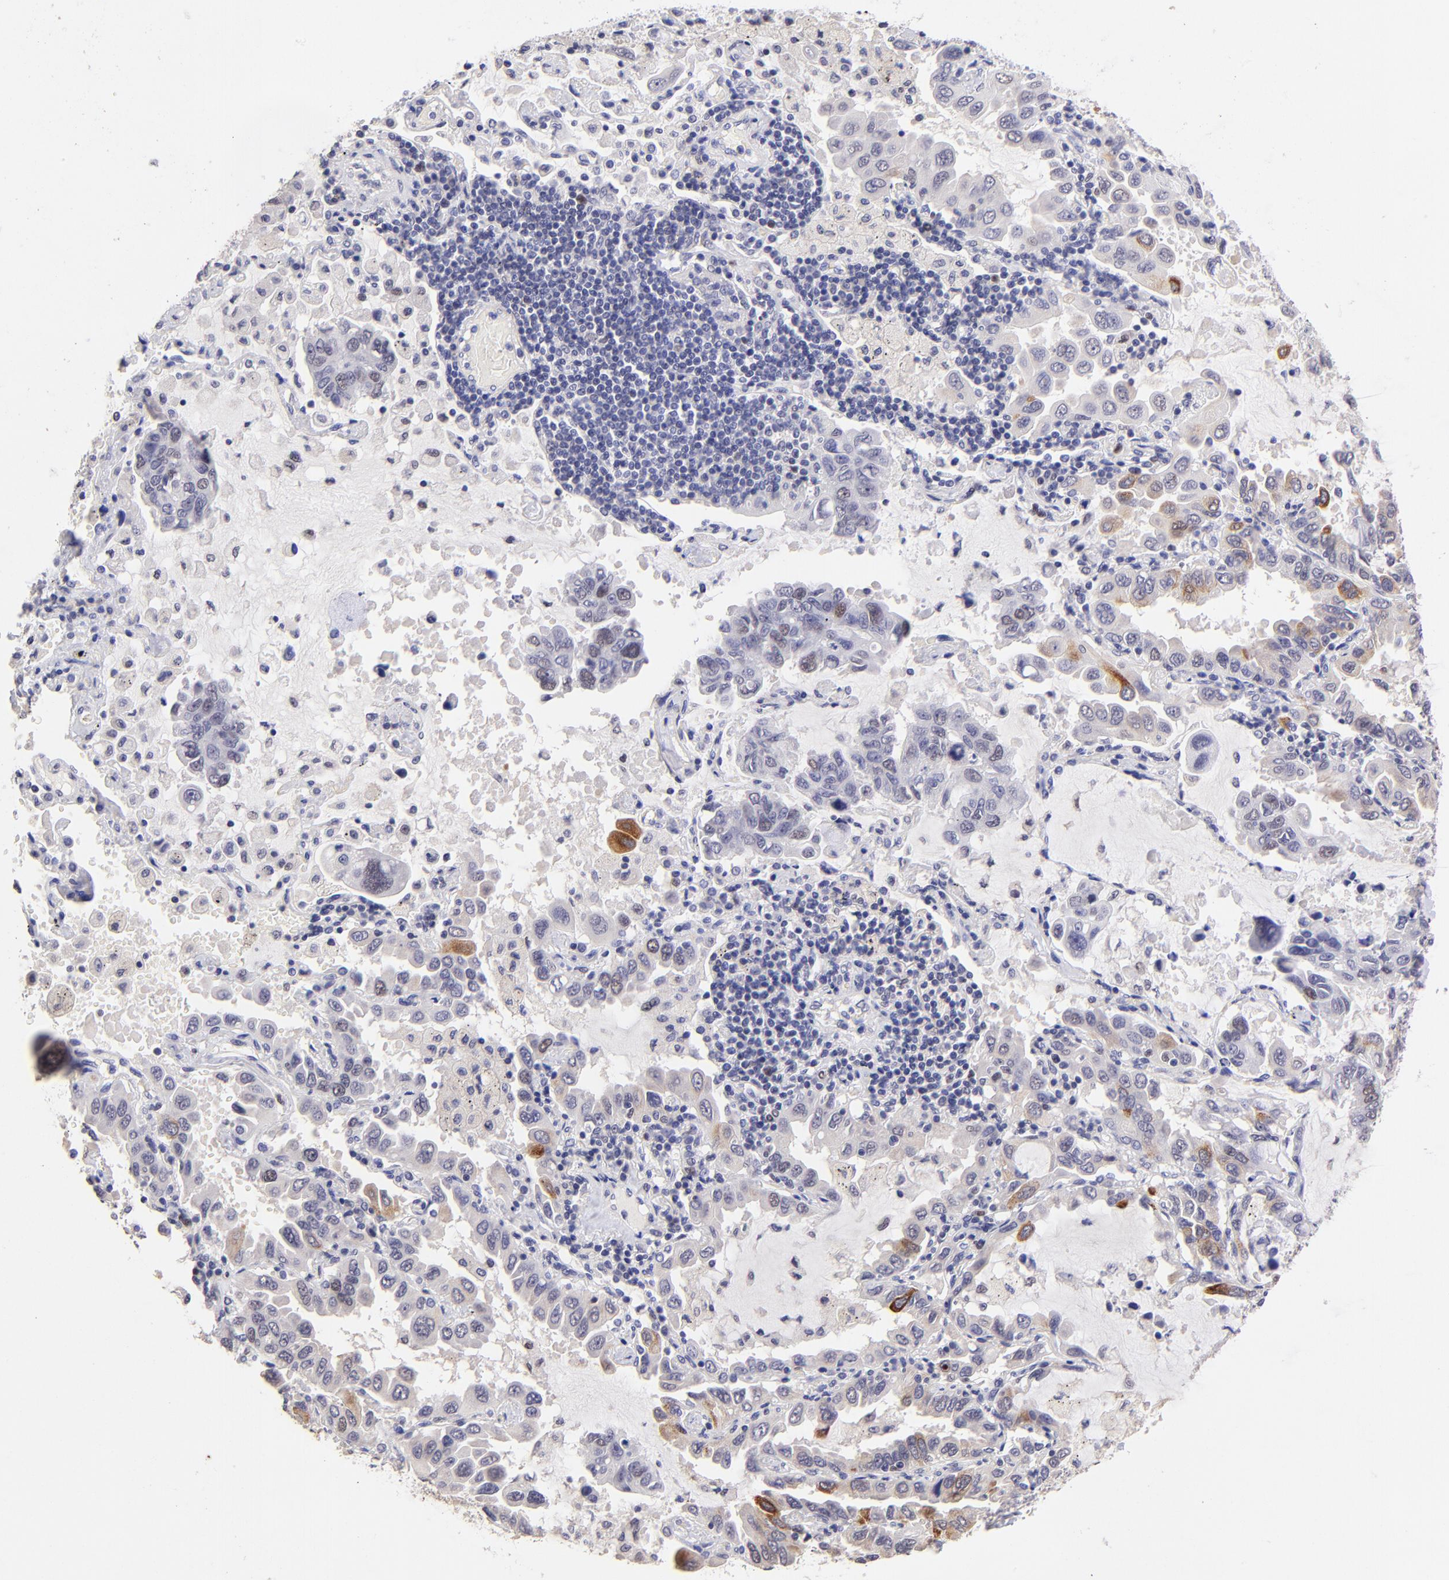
{"staining": {"intensity": "weak", "quantity": "<25%", "location": "nuclear"}, "tissue": "lung cancer", "cell_type": "Tumor cells", "image_type": "cancer", "snomed": [{"axis": "morphology", "description": "Adenocarcinoma, NOS"}, {"axis": "topography", "description": "Lung"}], "caption": "Tumor cells are negative for brown protein staining in lung cancer.", "gene": "DNMT1", "patient": {"sex": "male", "age": 64}}